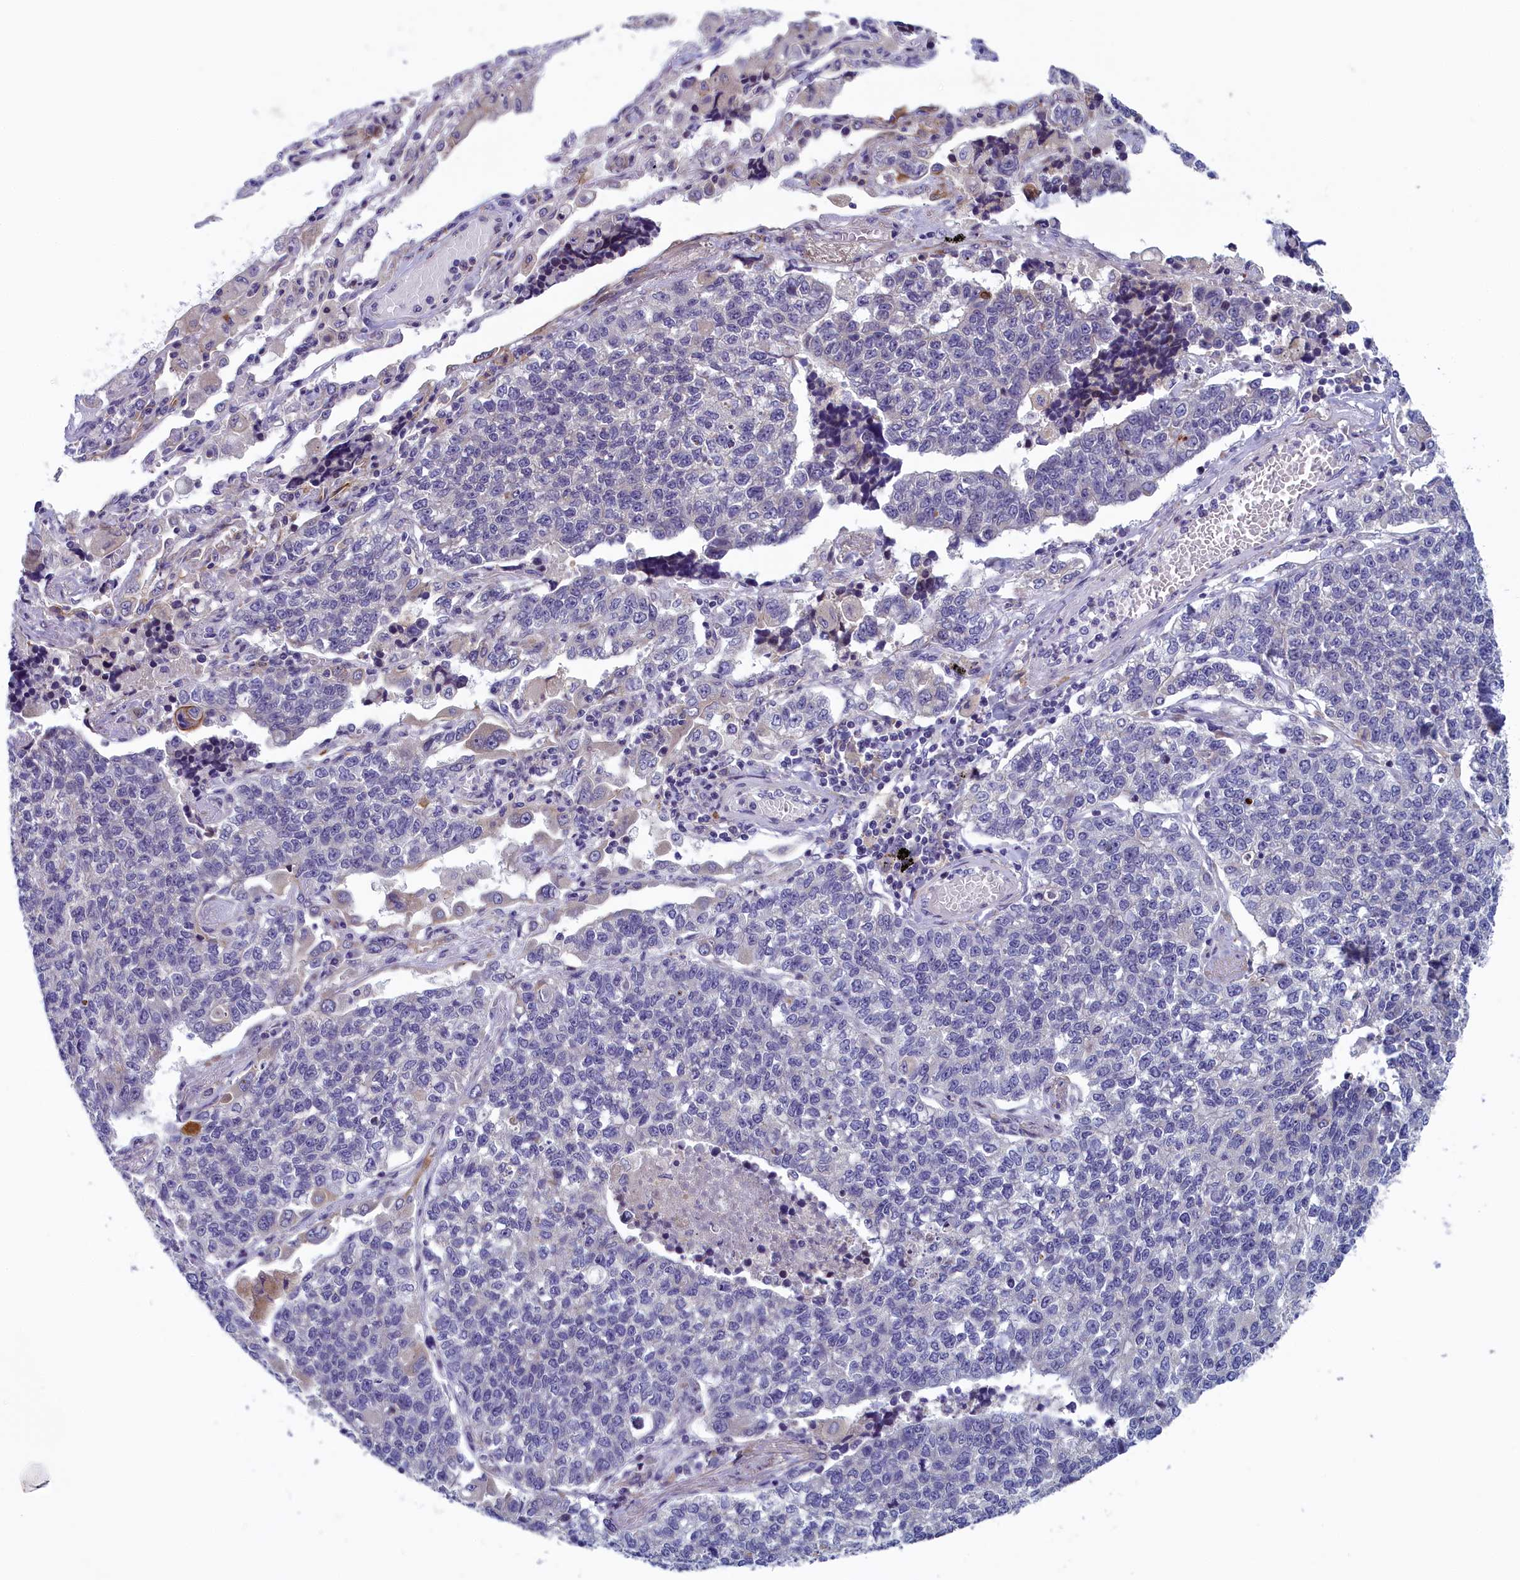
{"staining": {"intensity": "negative", "quantity": "none", "location": "none"}, "tissue": "lung cancer", "cell_type": "Tumor cells", "image_type": "cancer", "snomed": [{"axis": "morphology", "description": "Adenocarcinoma, NOS"}, {"axis": "topography", "description": "Lung"}], "caption": "This is an immunohistochemistry (IHC) image of human lung cancer (adenocarcinoma). There is no staining in tumor cells.", "gene": "ANKRD39", "patient": {"sex": "male", "age": 49}}